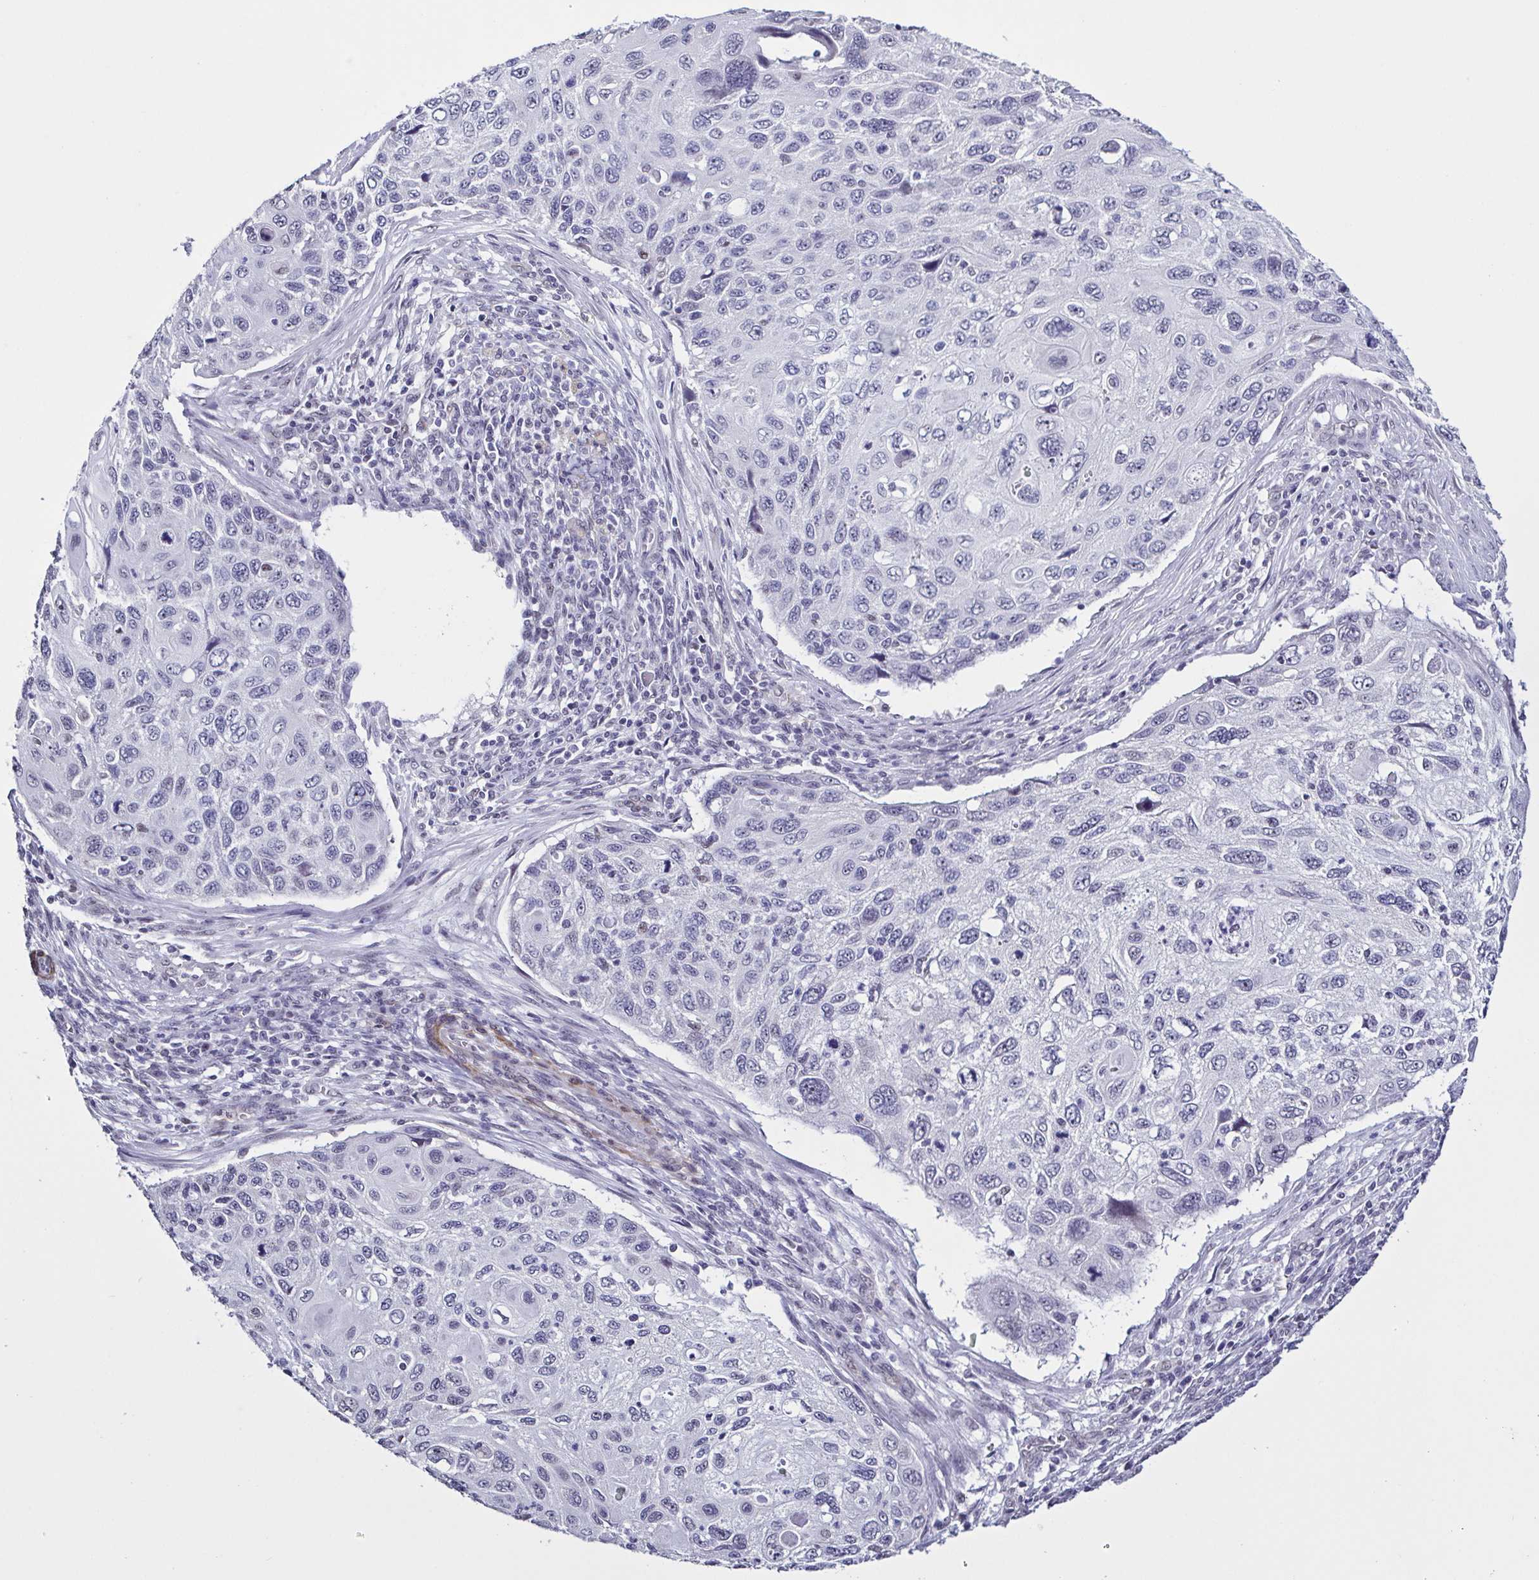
{"staining": {"intensity": "negative", "quantity": "none", "location": "none"}, "tissue": "cervical cancer", "cell_type": "Tumor cells", "image_type": "cancer", "snomed": [{"axis": "morphology", "description": "Squamous cell carcinoma, NOS"}, {"axis": "topography", "description": "Cervix"}], "caption": "Squamous cell carcinoma (cervical) stained for a protein using IHC reveals no positivity tumor cells.", "gene": "TMEM92", "patient": {"sex": "female", "age": 70}}